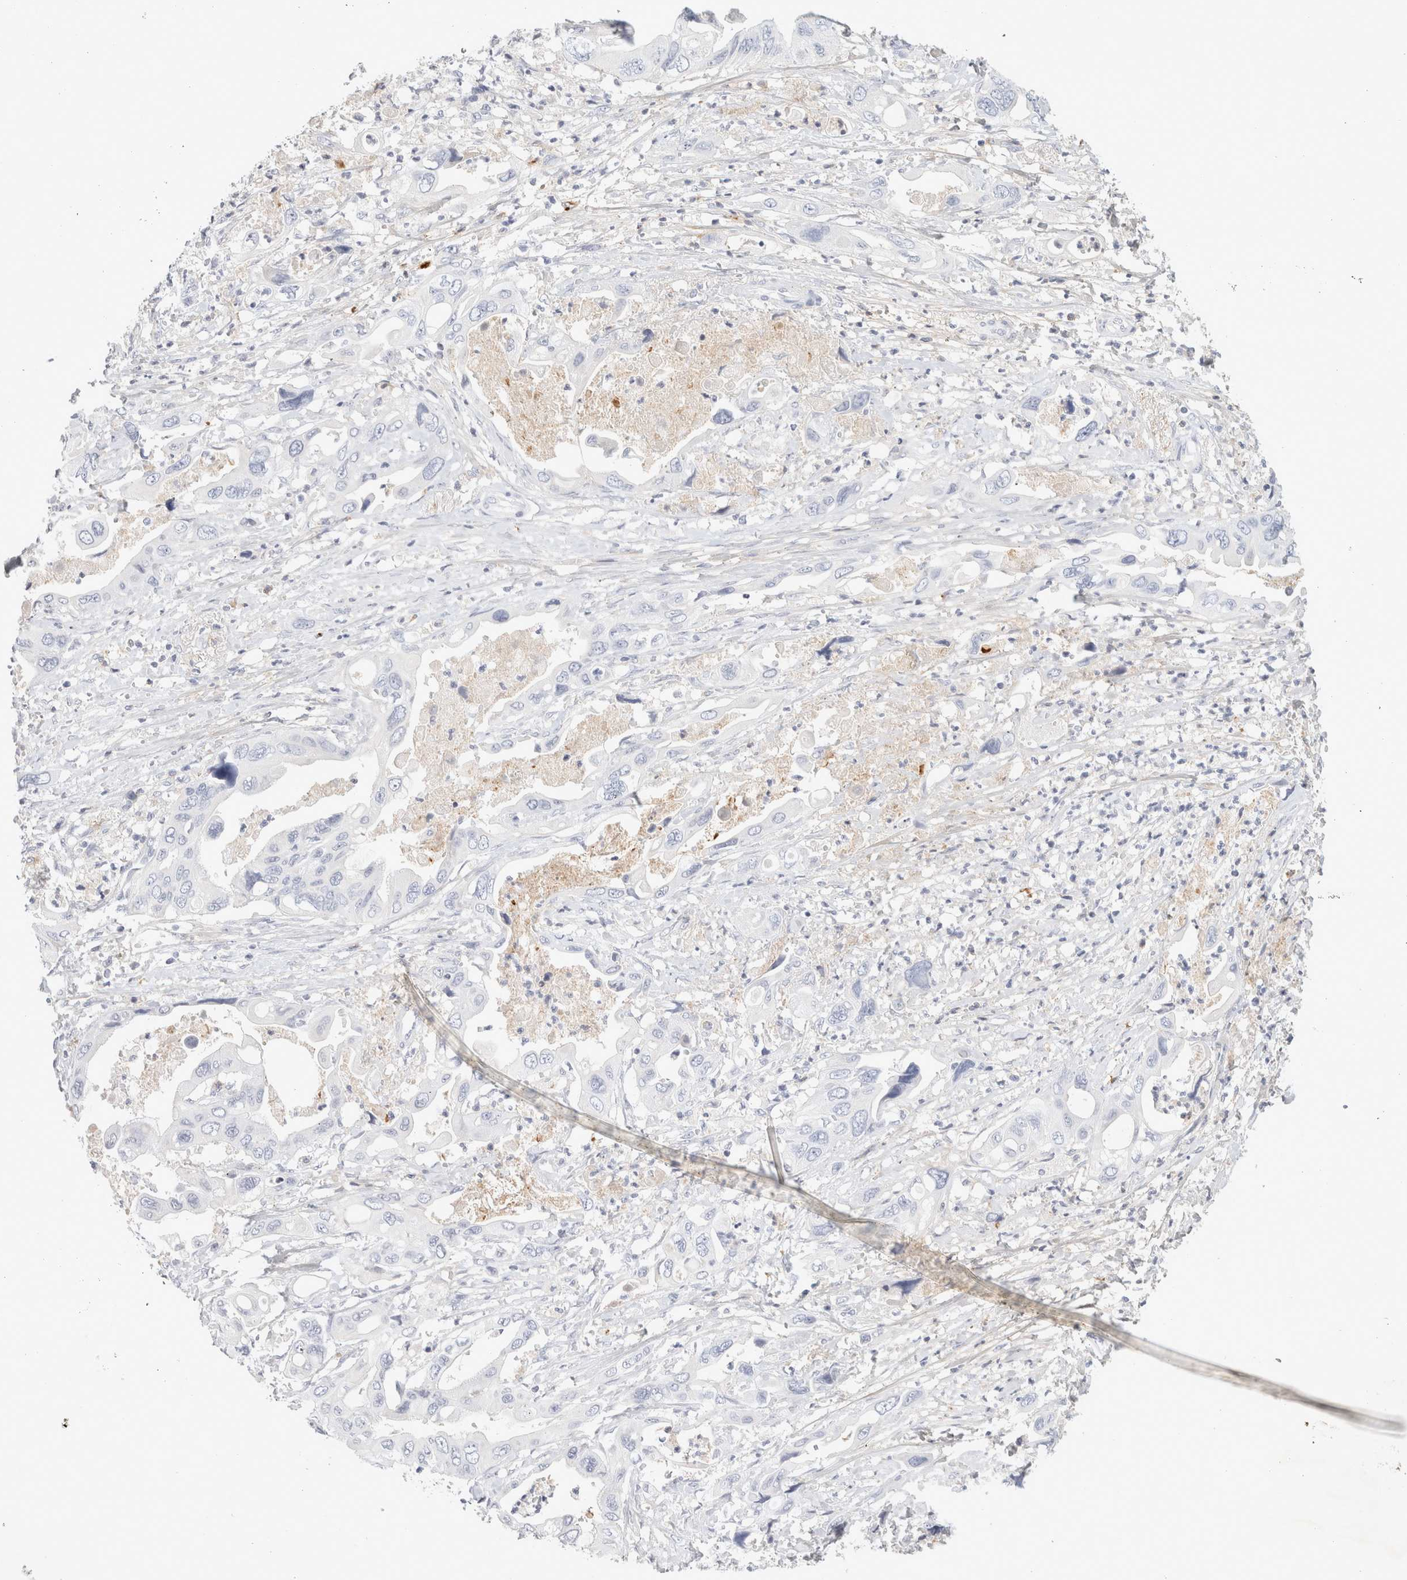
{"staining": {"intensity": "negative", "quantity": "none", "location": "none"}, "tissue": "pancreatic cancer", "cell_type": "Tumor cells", "image_type": "cancer", "snomed": [{"axis": "morphology", "description": "Adenocarcinoma, NOS"}, {"axis": "topography", "description": "Pancreas"}], "caption": "The photomicrograph exhibits no significant expression in tumor cells of pancreatic cancer.", "gene": "FGL2", "patient": {"sex": "male", "age": 66}}